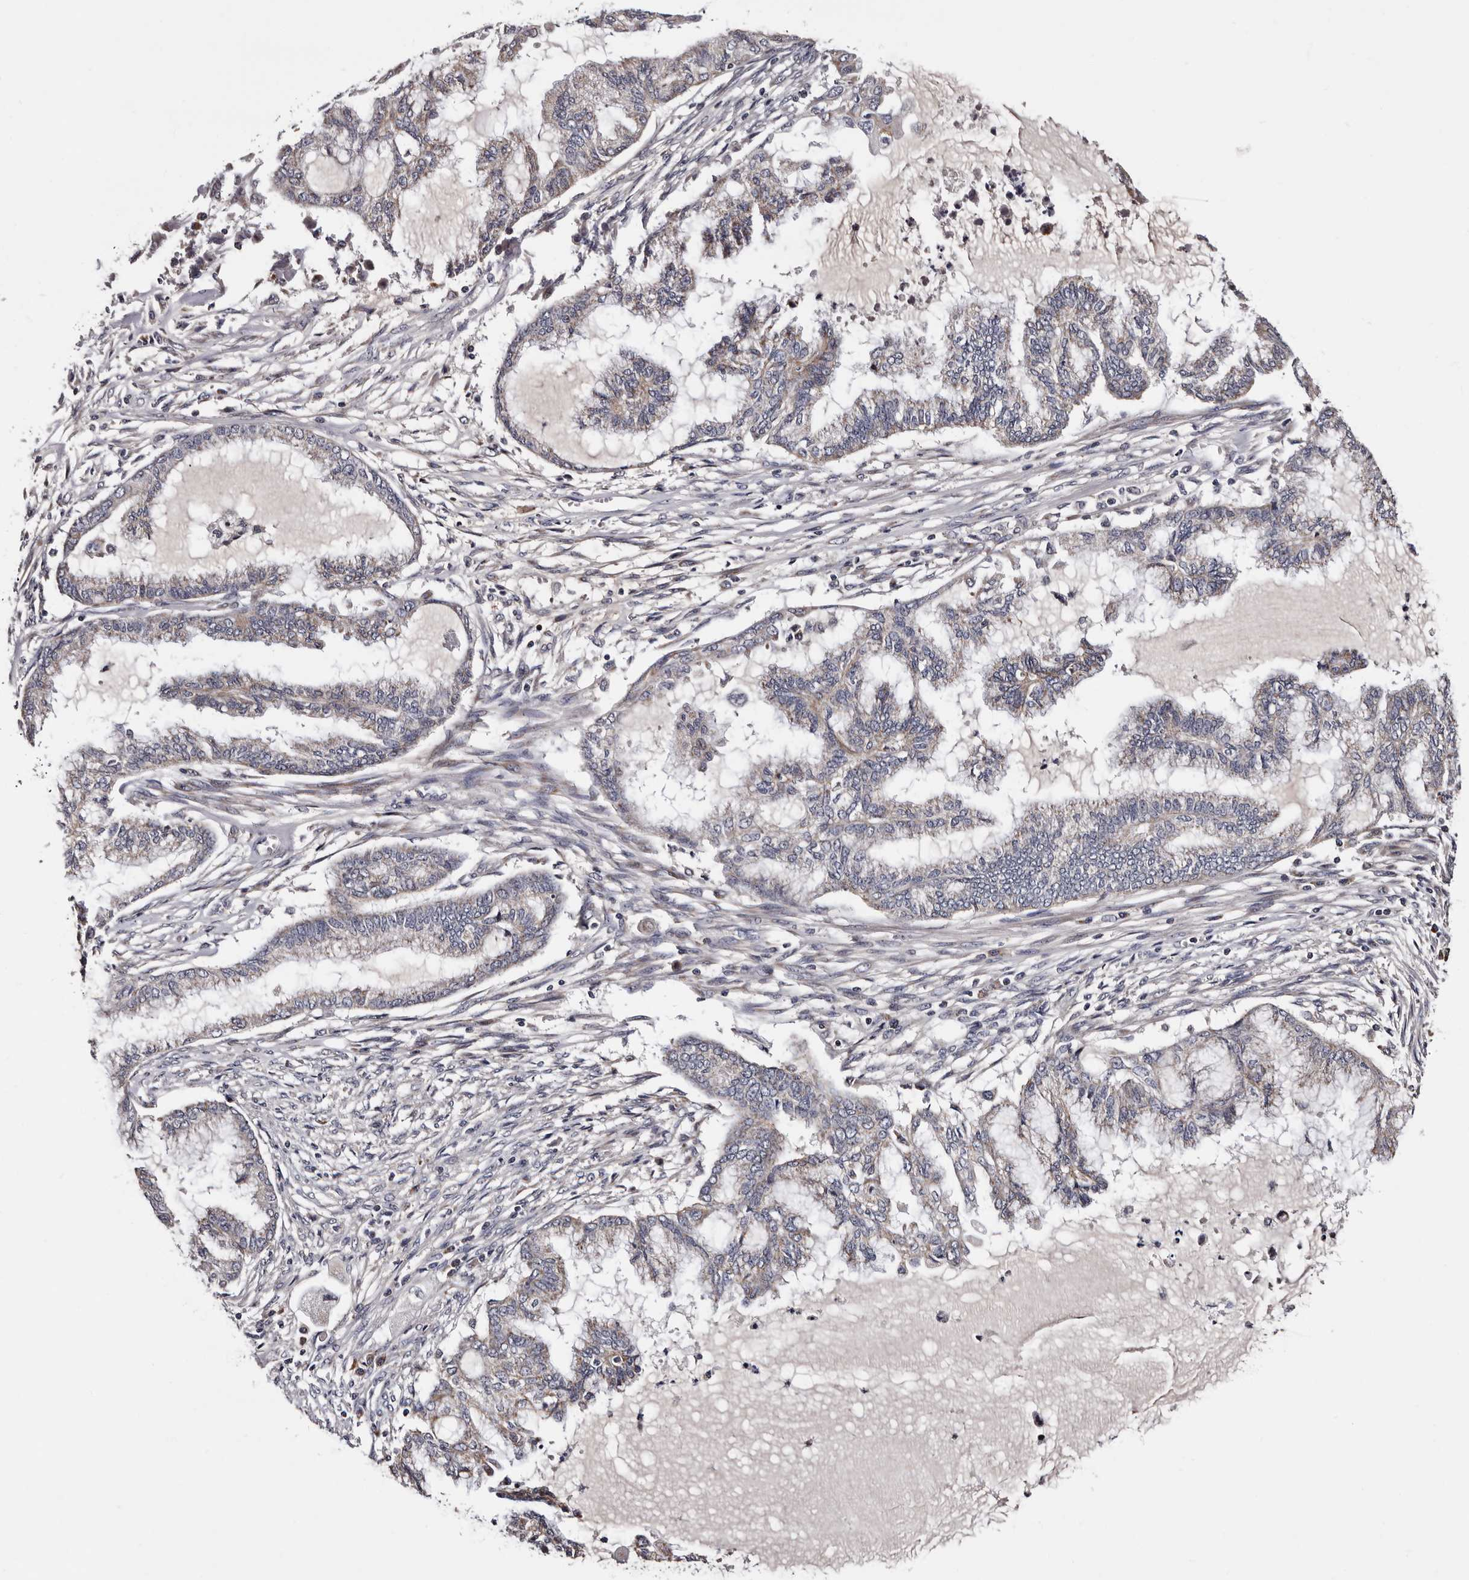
{"staining": {"intensity": "weak", "quantity": "<25%", "location": "cytoplasmic/membranous"}, "tissue": "endometrial cancer", "cell_type": "Tumor cells", "image_type": "cancer", "snomed": [{"axis": "morphology", "description": "Adenocarcinoma, NOS"}, {"axis": "topography", "description": "Endometrium"}], "caption": "Tumor cells show no significant protein staining in endometrial cancer (adenocarcinoma).", "gene": "TAF4B", "patient": {"sex": "female", "age": 86}}